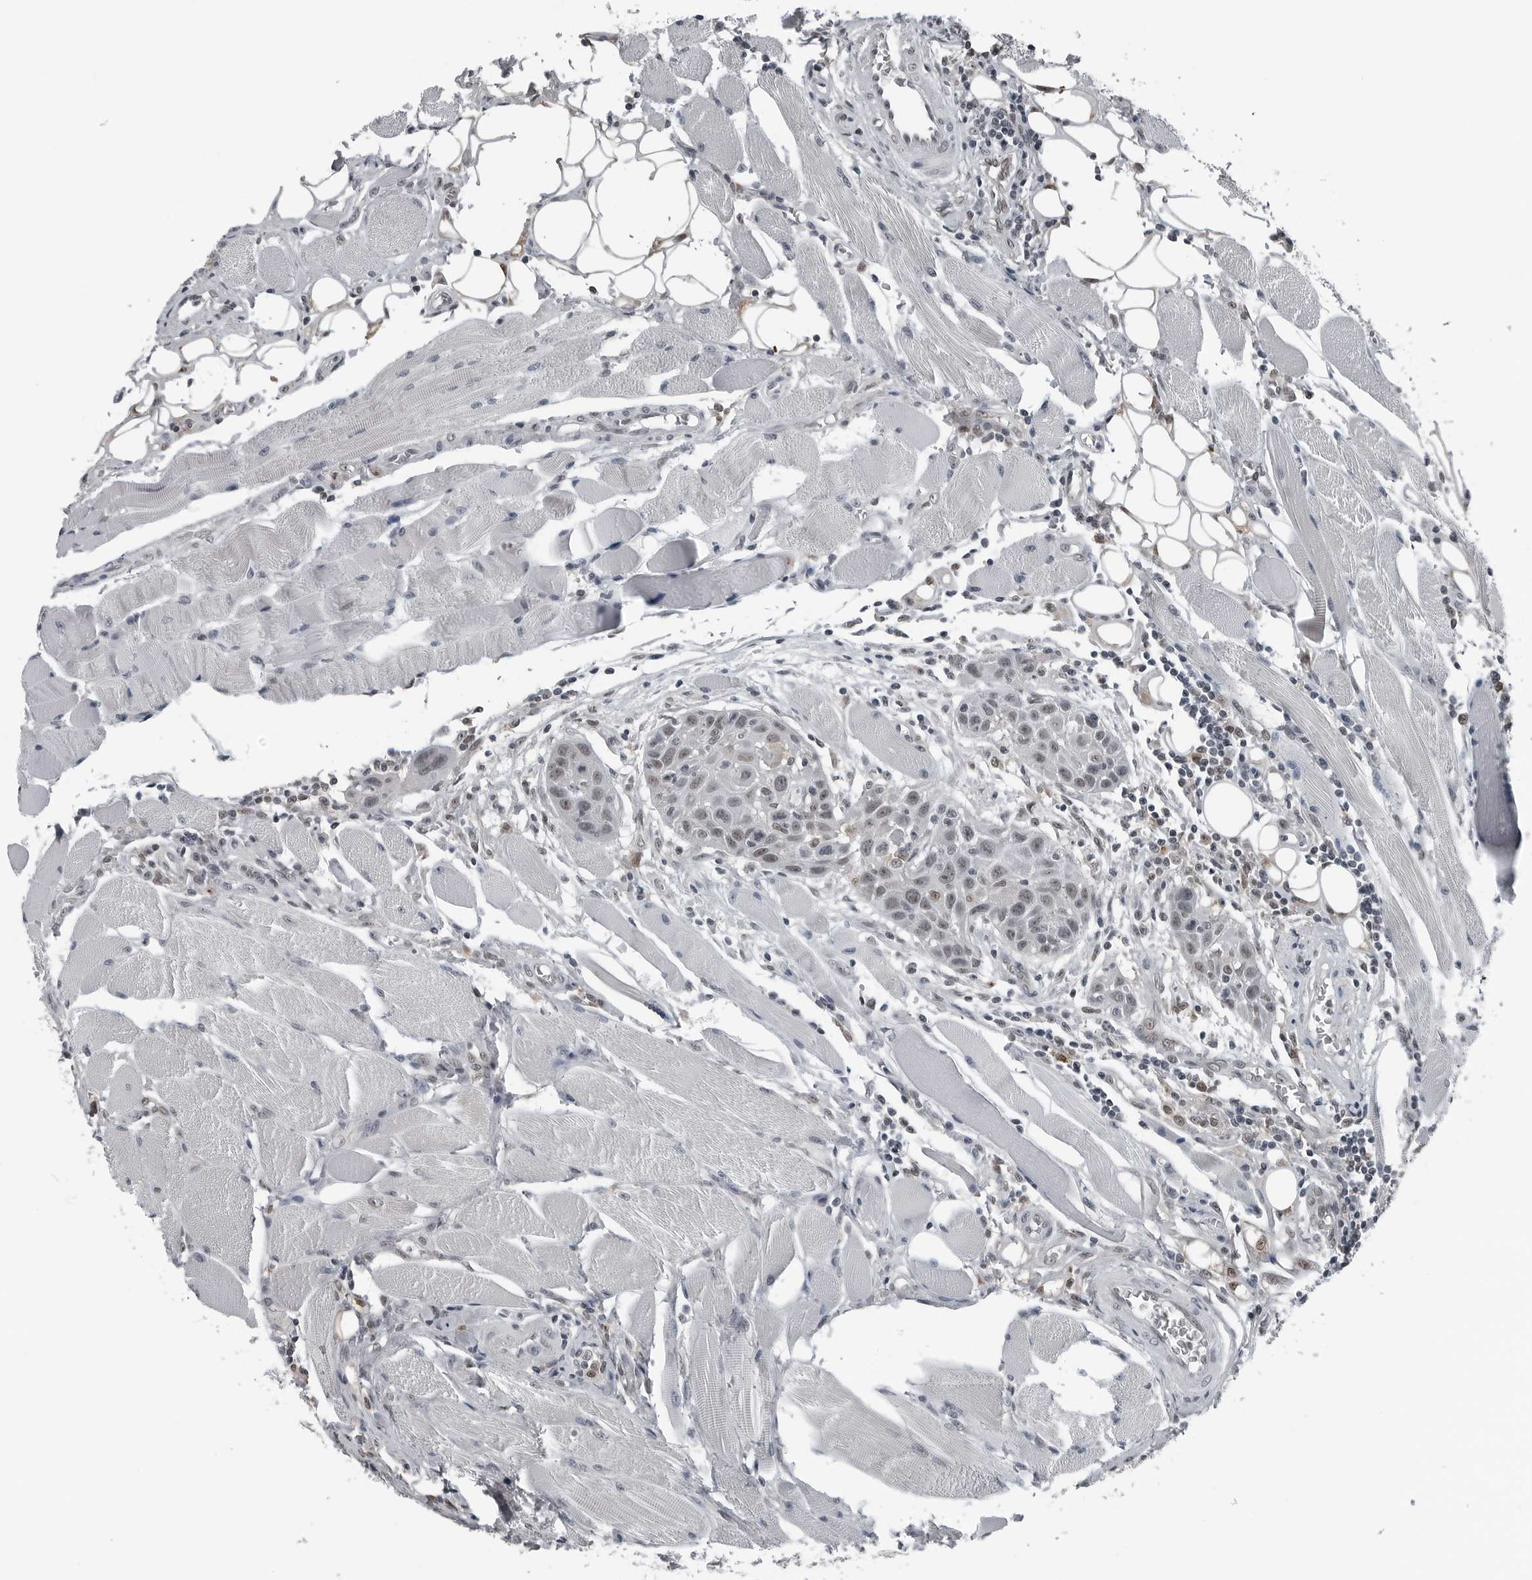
{"staining": {"intensity": "weak", "quantity": ">75%", "location": "nuclear"}, "tissue": "head and neck cancer", "cell_type": "Tumor cells", "image_type": "cancer", "snomed": [{"axis": "morphology", "description": "Squamous cell carcinoma, NOS"}, {"axis": "topography", "description": "Oral tissue"}, {"axis": "topography", "description": "Head-Neck"}], "caption": "Protein expression by IHC demonstrates weak nuclear staining in approximately >75% of tumor cells in head and neck squamous cell carcinoma.", "gene": "AKR1A1", "patient": {"sex": "female", "age": 50}}